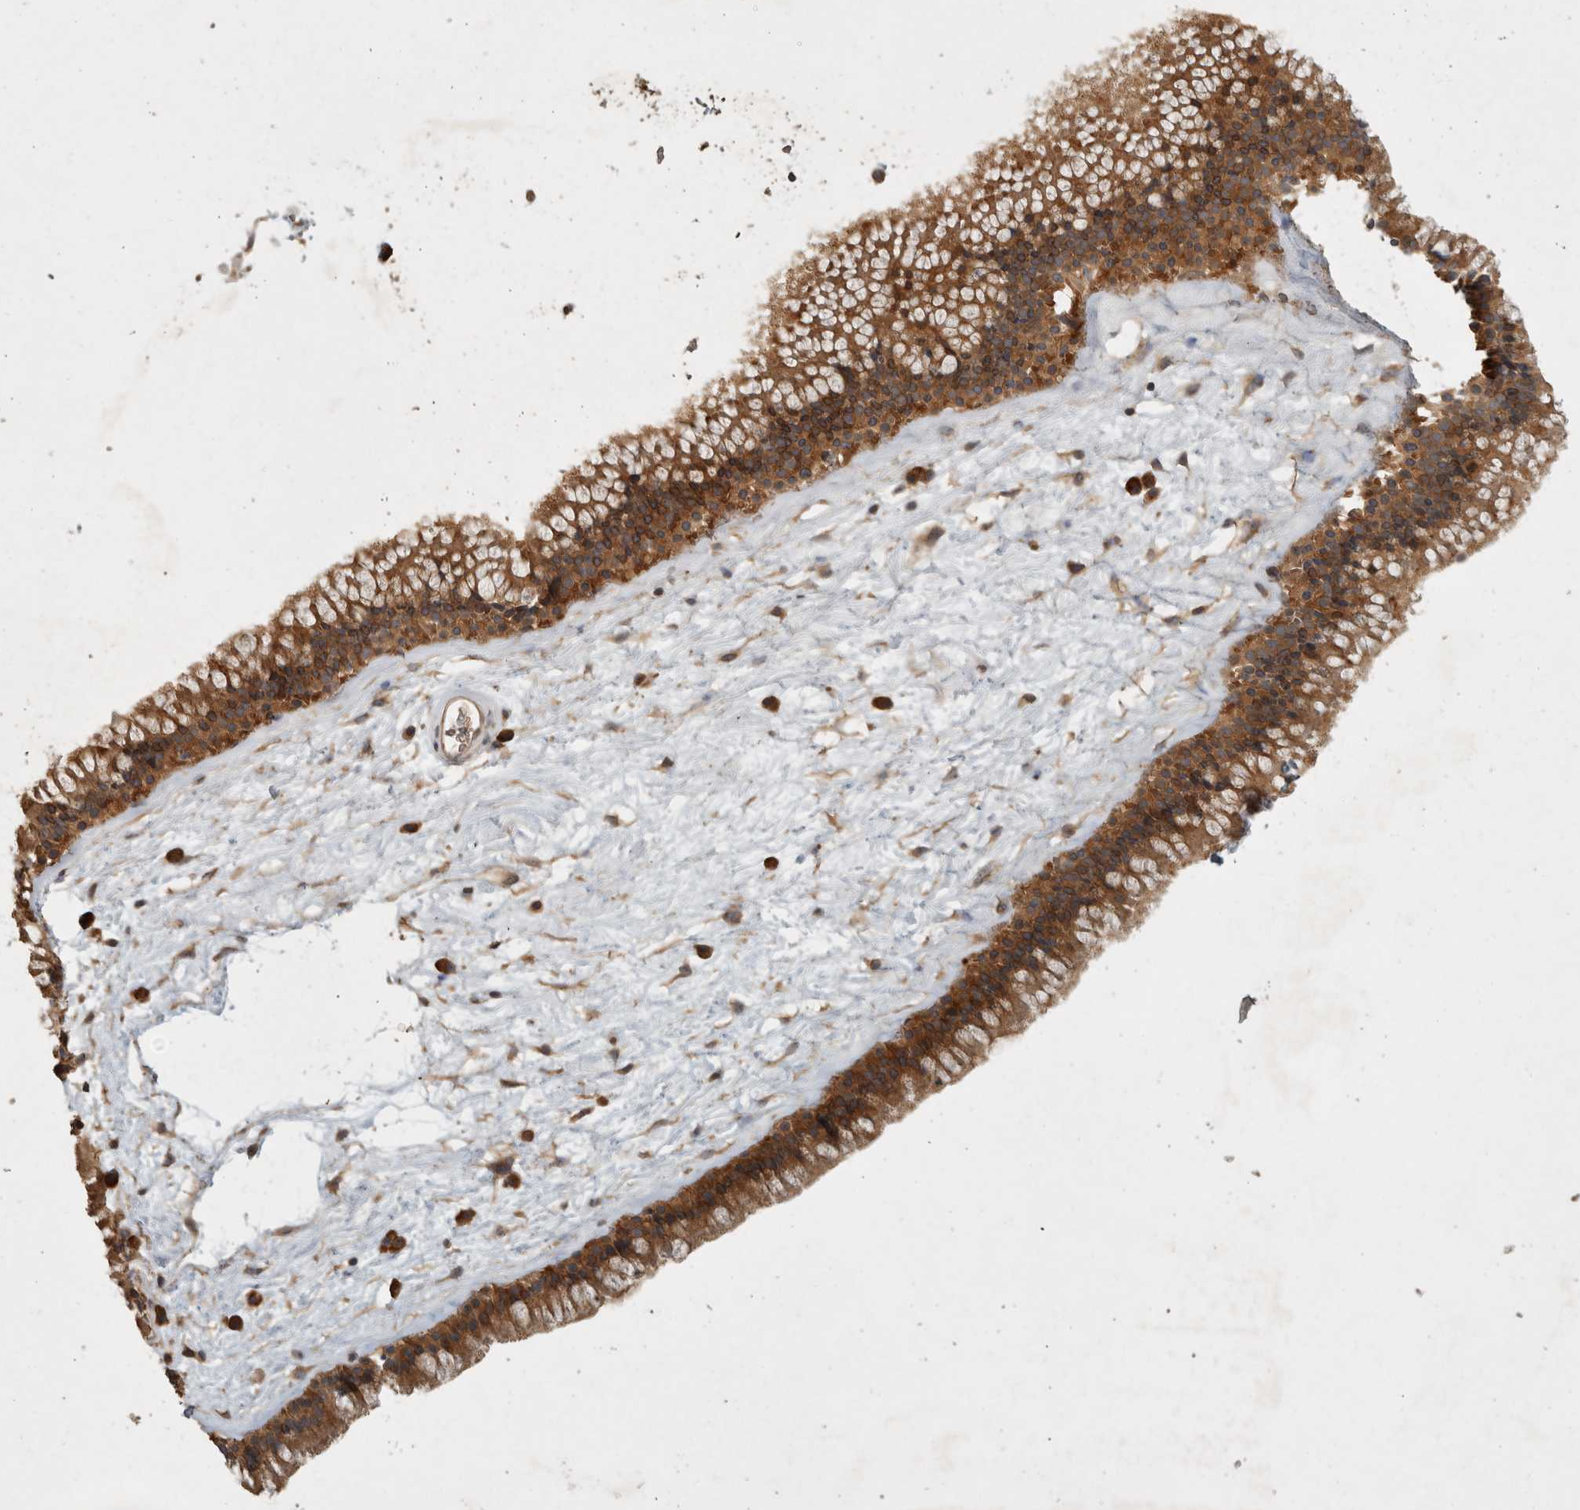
{"staining": {"intensity": "moderate", "quantity": ">75%", "location": "cytoplasmic/membranous"}, "tissue": "nasopharynx", "cell_type": "Respiratory epithelial cells", "image_type": "normal", "snomed": [{"axis": "morphology", "description": "Normal tissue, NOS"}, {"axis": "morphology", "description": "Inflammation, NOS"}, {"axis": "topography", "description": "Nasopharynx"}], "caption": "Immunohistochemical staining of unremarkable human nasopharynx shows moderate cytoplasmic/membranous protein expression in approximately >75% of respiratory epithelial cells. (DAB IHC, brown staining for protein, blue staining for nuclei).", "gene": "VEPH1", "patient": {"sex": "male", "age": 48}}